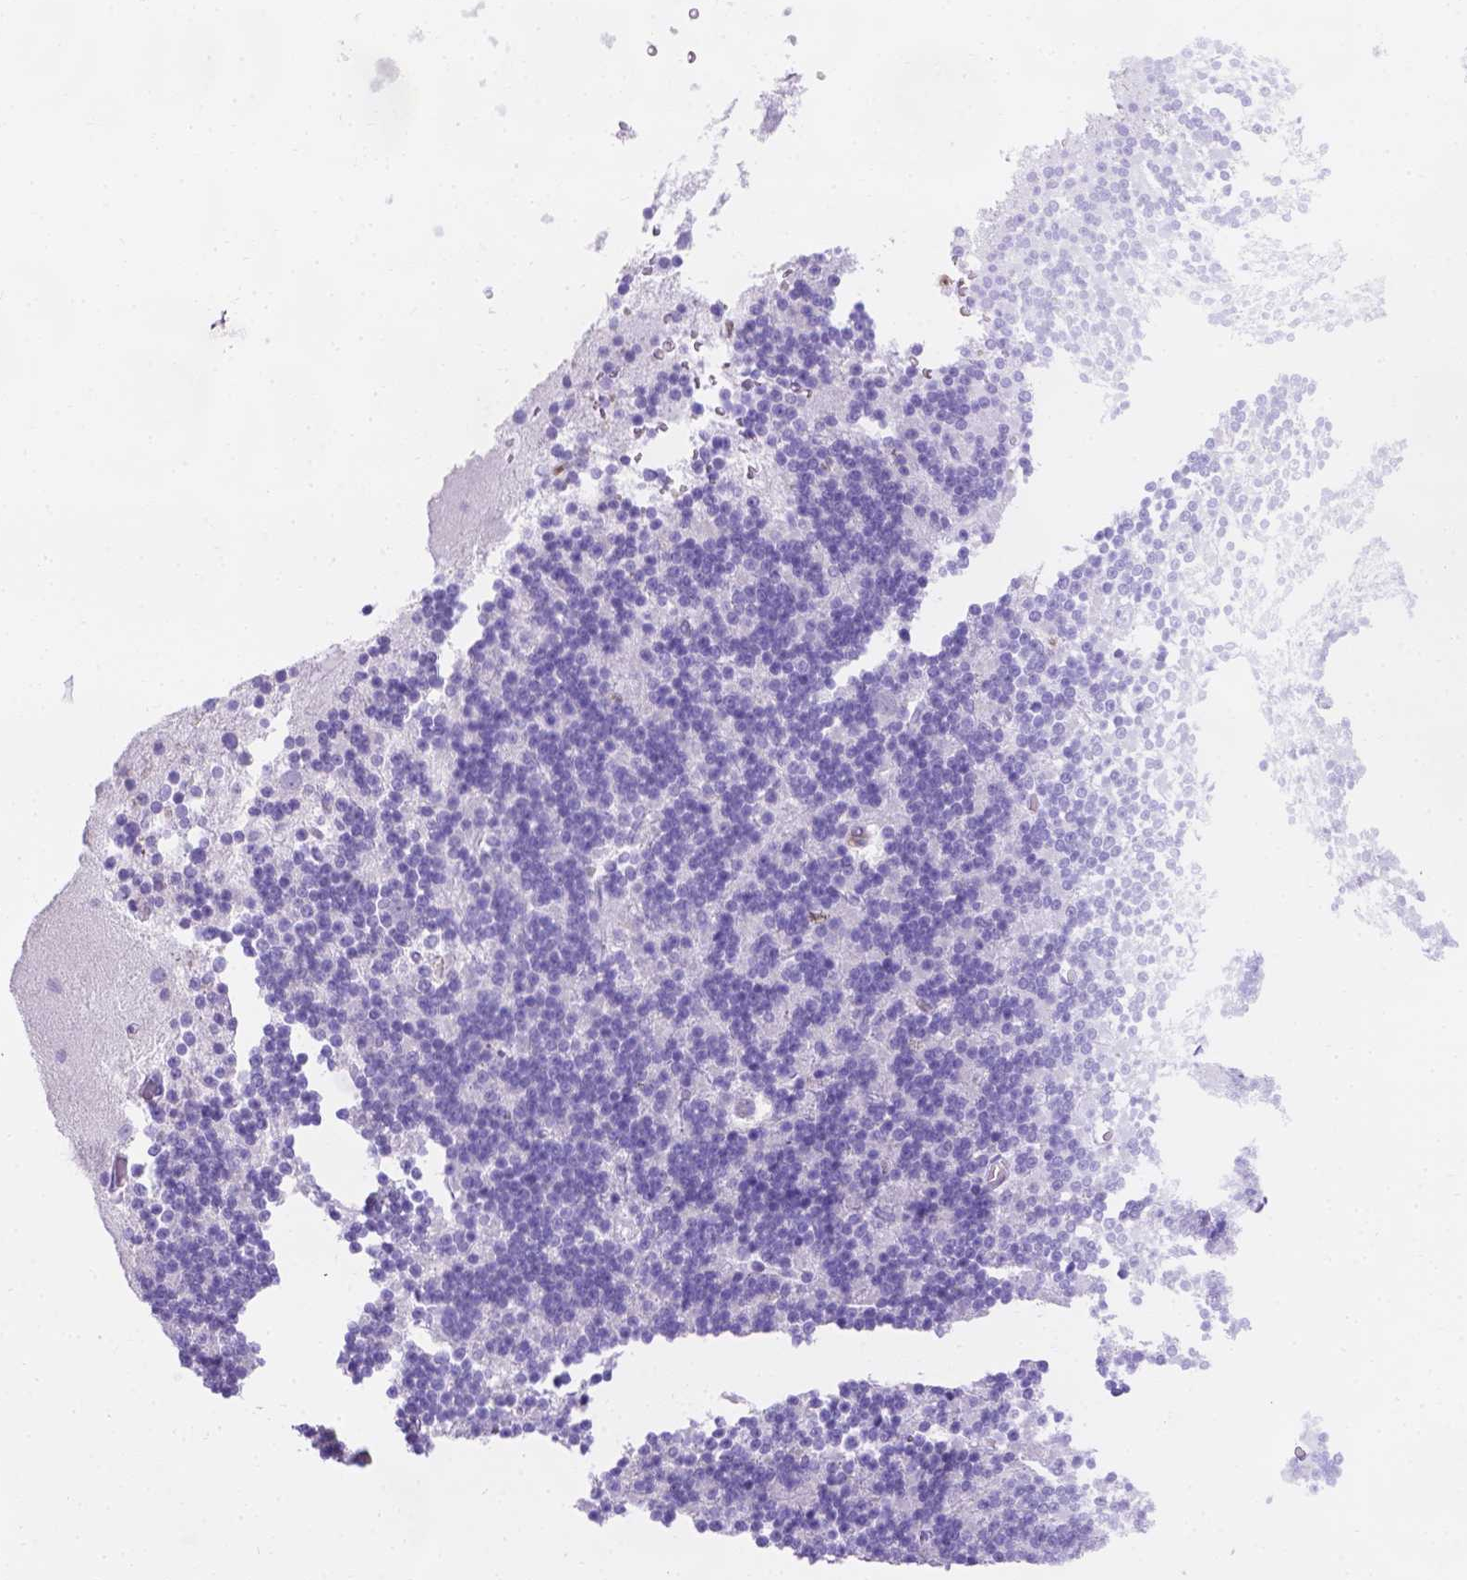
{"staining": {"intensity": "negative", "quantity": "none", "location": "none"}, "tissue": "cerebellum", "cell_type": "Cells in granular layer", "image_type": "normal", "snomed": [{"axis": "morphology", "description": "Normal tissue, NOS"}, {"axis": "topography", "description": "Cerebellum"}], "caption": "Micrograph shows no significant protein expression in cells in granular layer of normal cerebellum.", "gene": "MLN", "patient": {"sex": "male", "age": 70}}